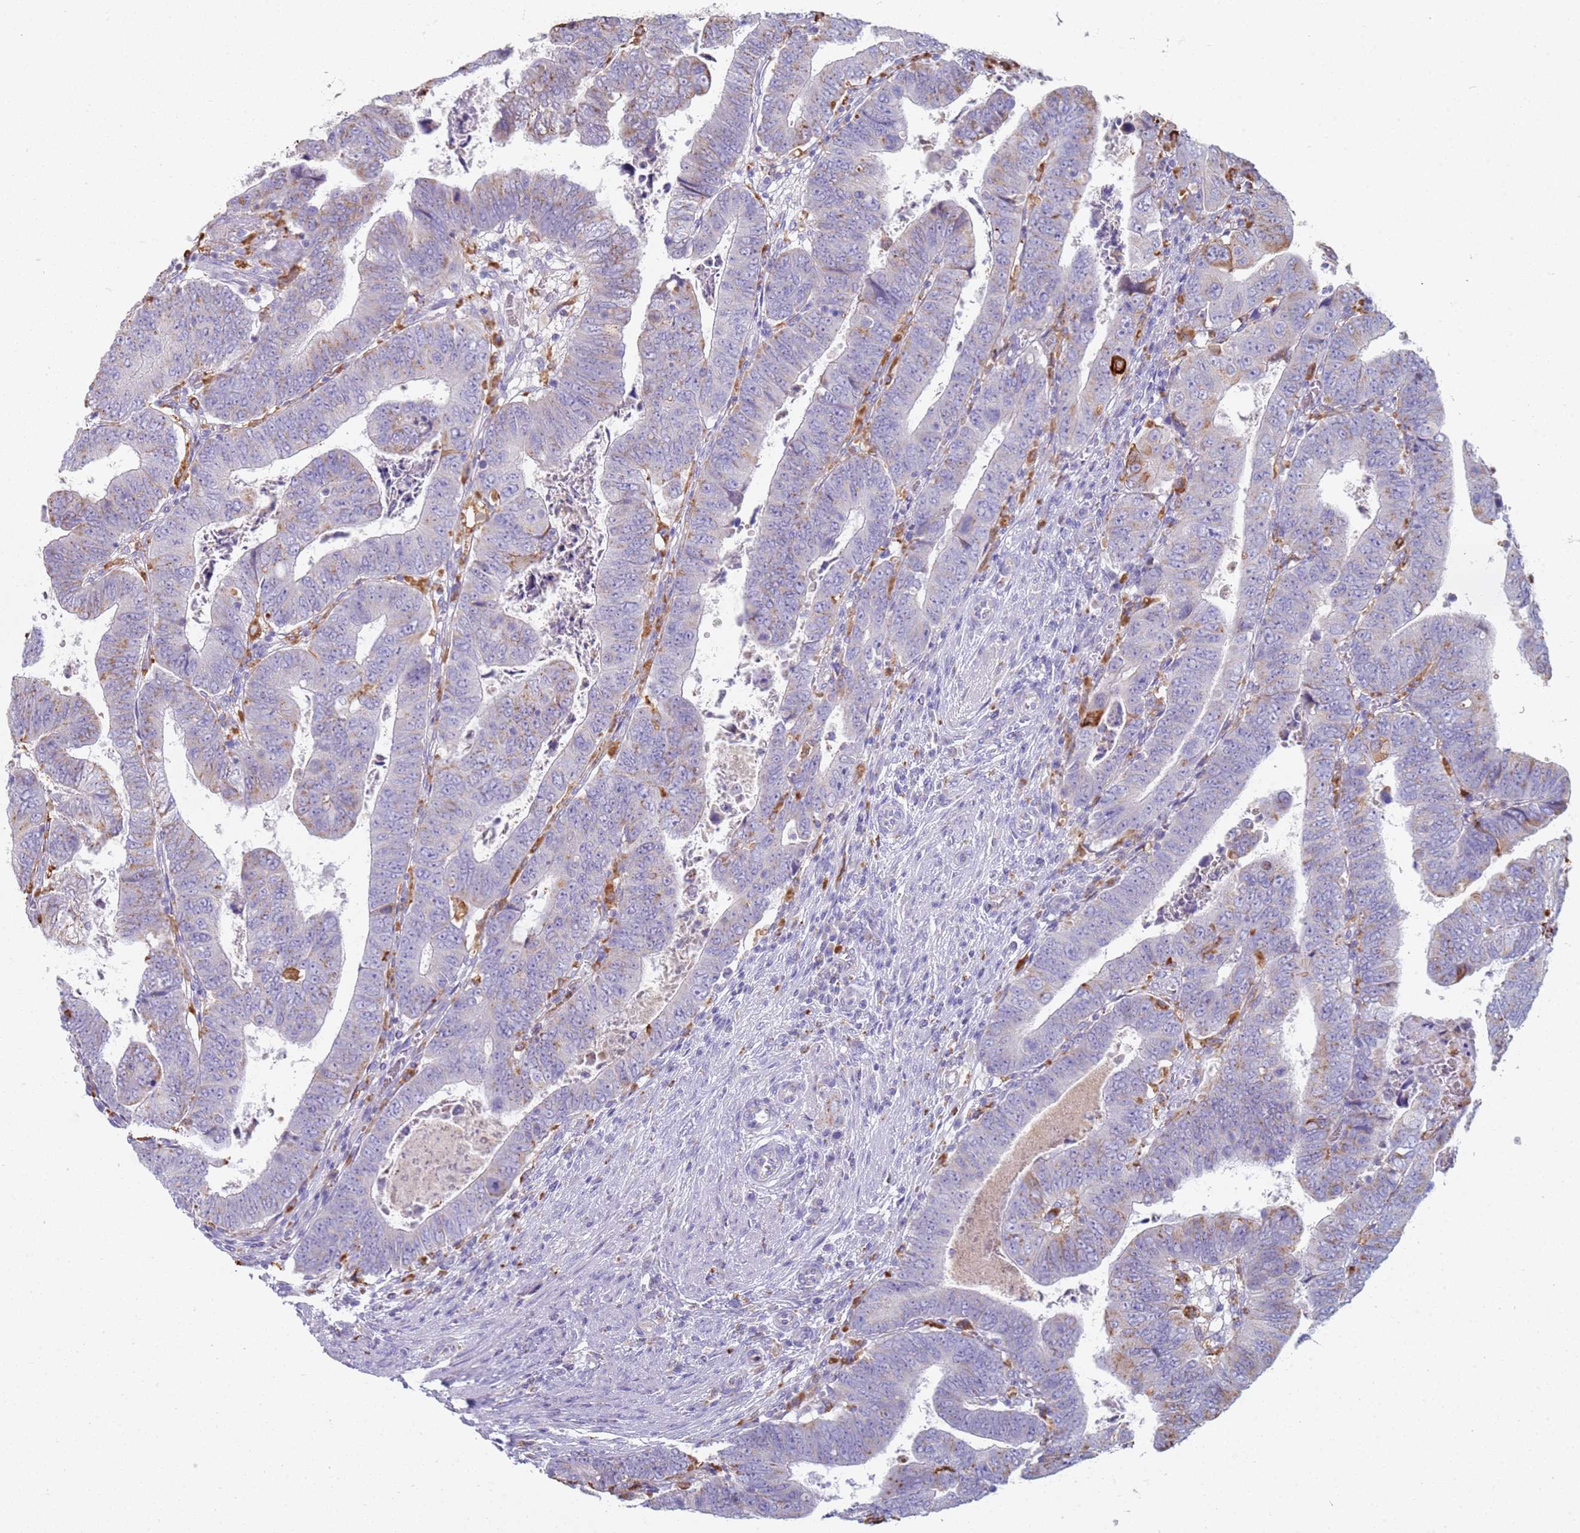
{"staining": {"intensity": "negative", "quantity": "none", "location": "none"}, "tissue": "colorectal cancer", "cell_type": "Tumor cells", "image_type": "cancer", "snomed": [{"axis": "morphology", "description": "Normal tissue, NOS"}, {"axis": "morphology", "description": "Adenocarcinoma, NOS"}, {"axis": "topography", "description": "Rectum"}], "caption": "High magnification brightfield microscopy of colorectal cancer stained with DAB (3,3'-diaminobenzidine) (brown) and counterstained with hematoxylin (blue): tumor cells show no significant expression. The staining was performed using DAB (3,3'-diaminobenzidine) to visualize the protein expression in brown, while the nuclei were stained in blue with hematoxylin (Magnification: 20x).", "gene": "TMEM229B", "patient": {"sex": "female", "age": 65}}